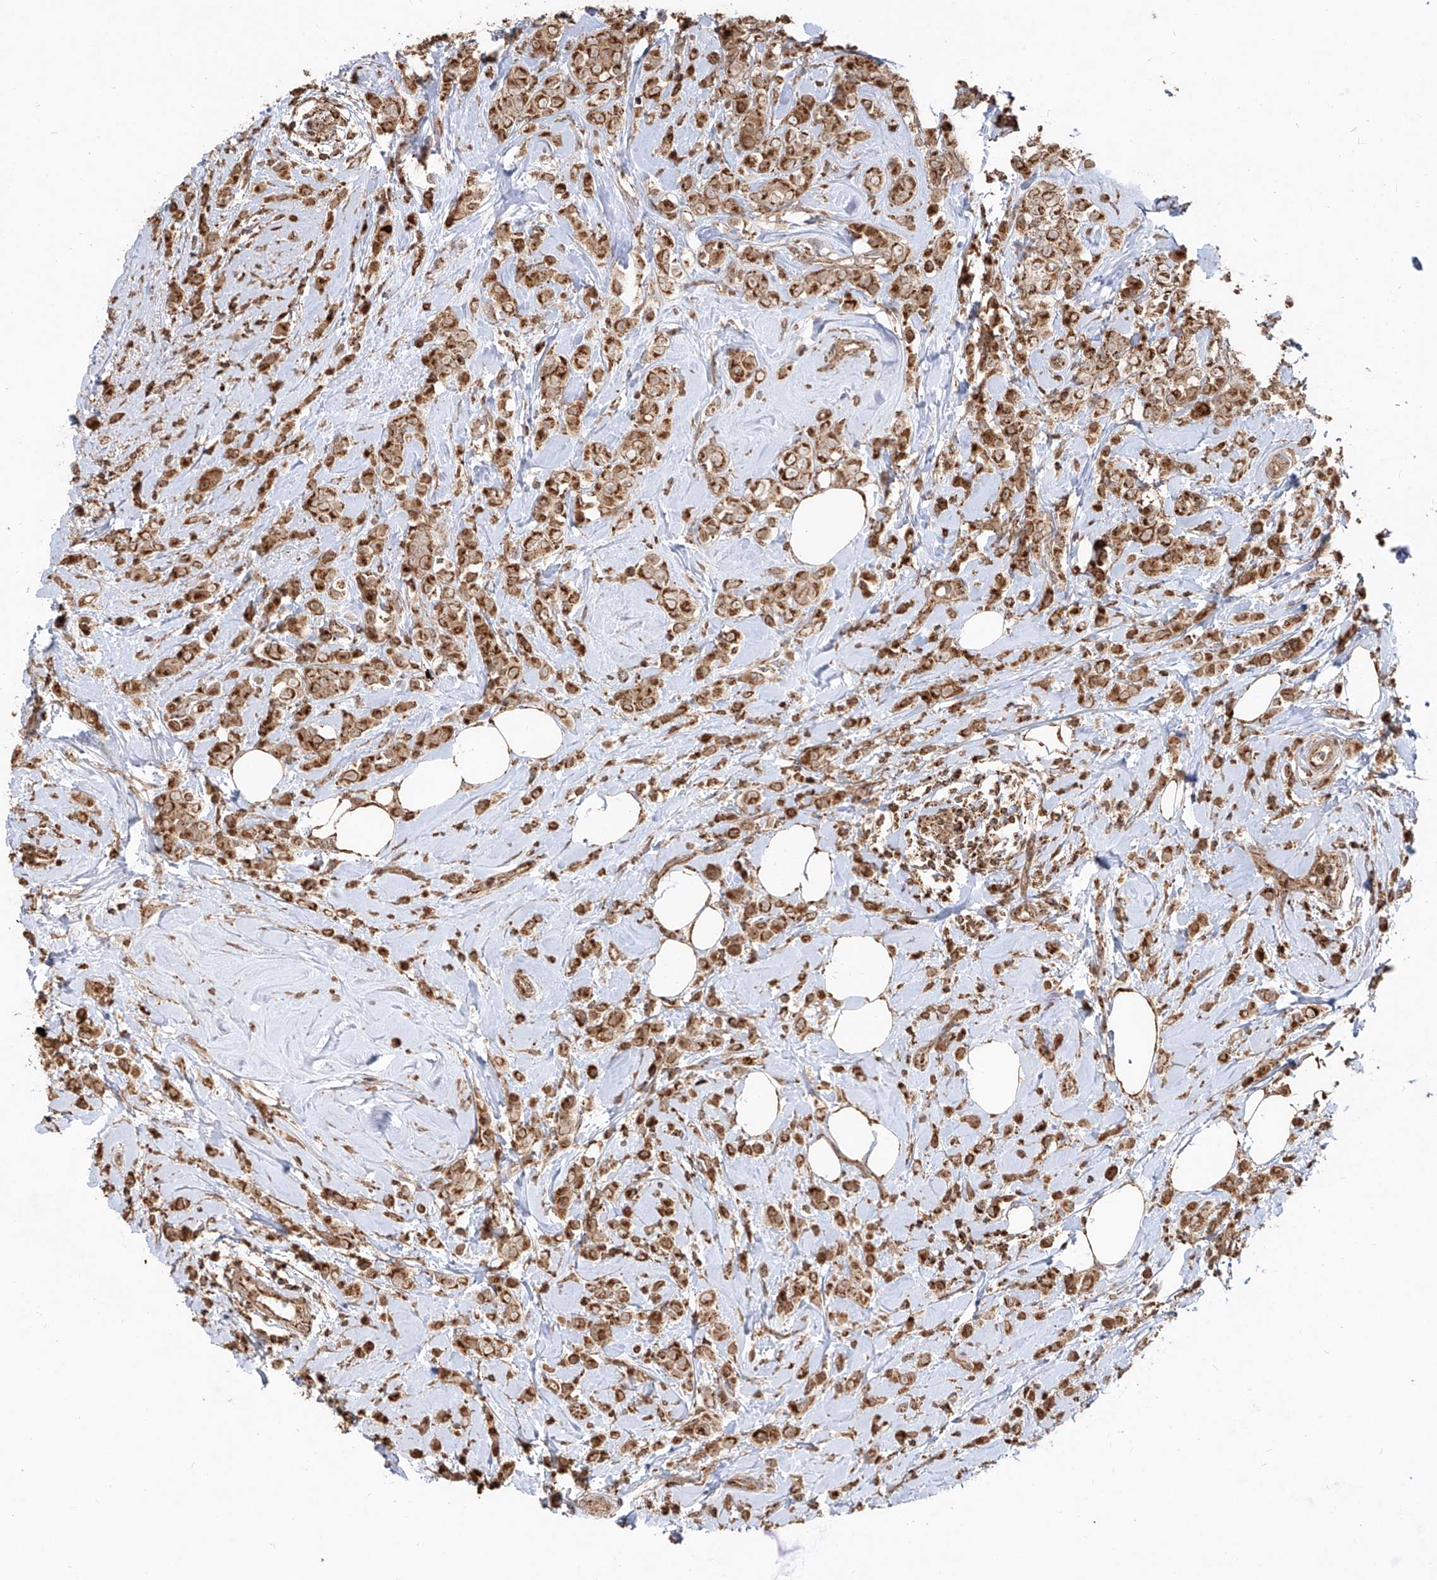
{"staining": {"intensity": "strong", "quantity": ">75%", "location": "cytoplasmic/membranous"}, "tissue": "breast cancer", "cell_type": "Tumor cells", "image_type": "cancer", "snomed": [{"axis": "morphology", "description": "Lobular carcinoma"}, {"axis": "topography", "description": "Breast"}], "caption": "Breast lobular carcinoma tissue exhibits strong cytoplasmic/membranous staining in approximately >75% of tumor cells, visualized by immunohistochemistry. Immunohistochemistry (ihc) stains the protein in brown and the nuclei are stained blue.", "gene": "AIM2", "patient": {"sex": "female", "age": 47}}